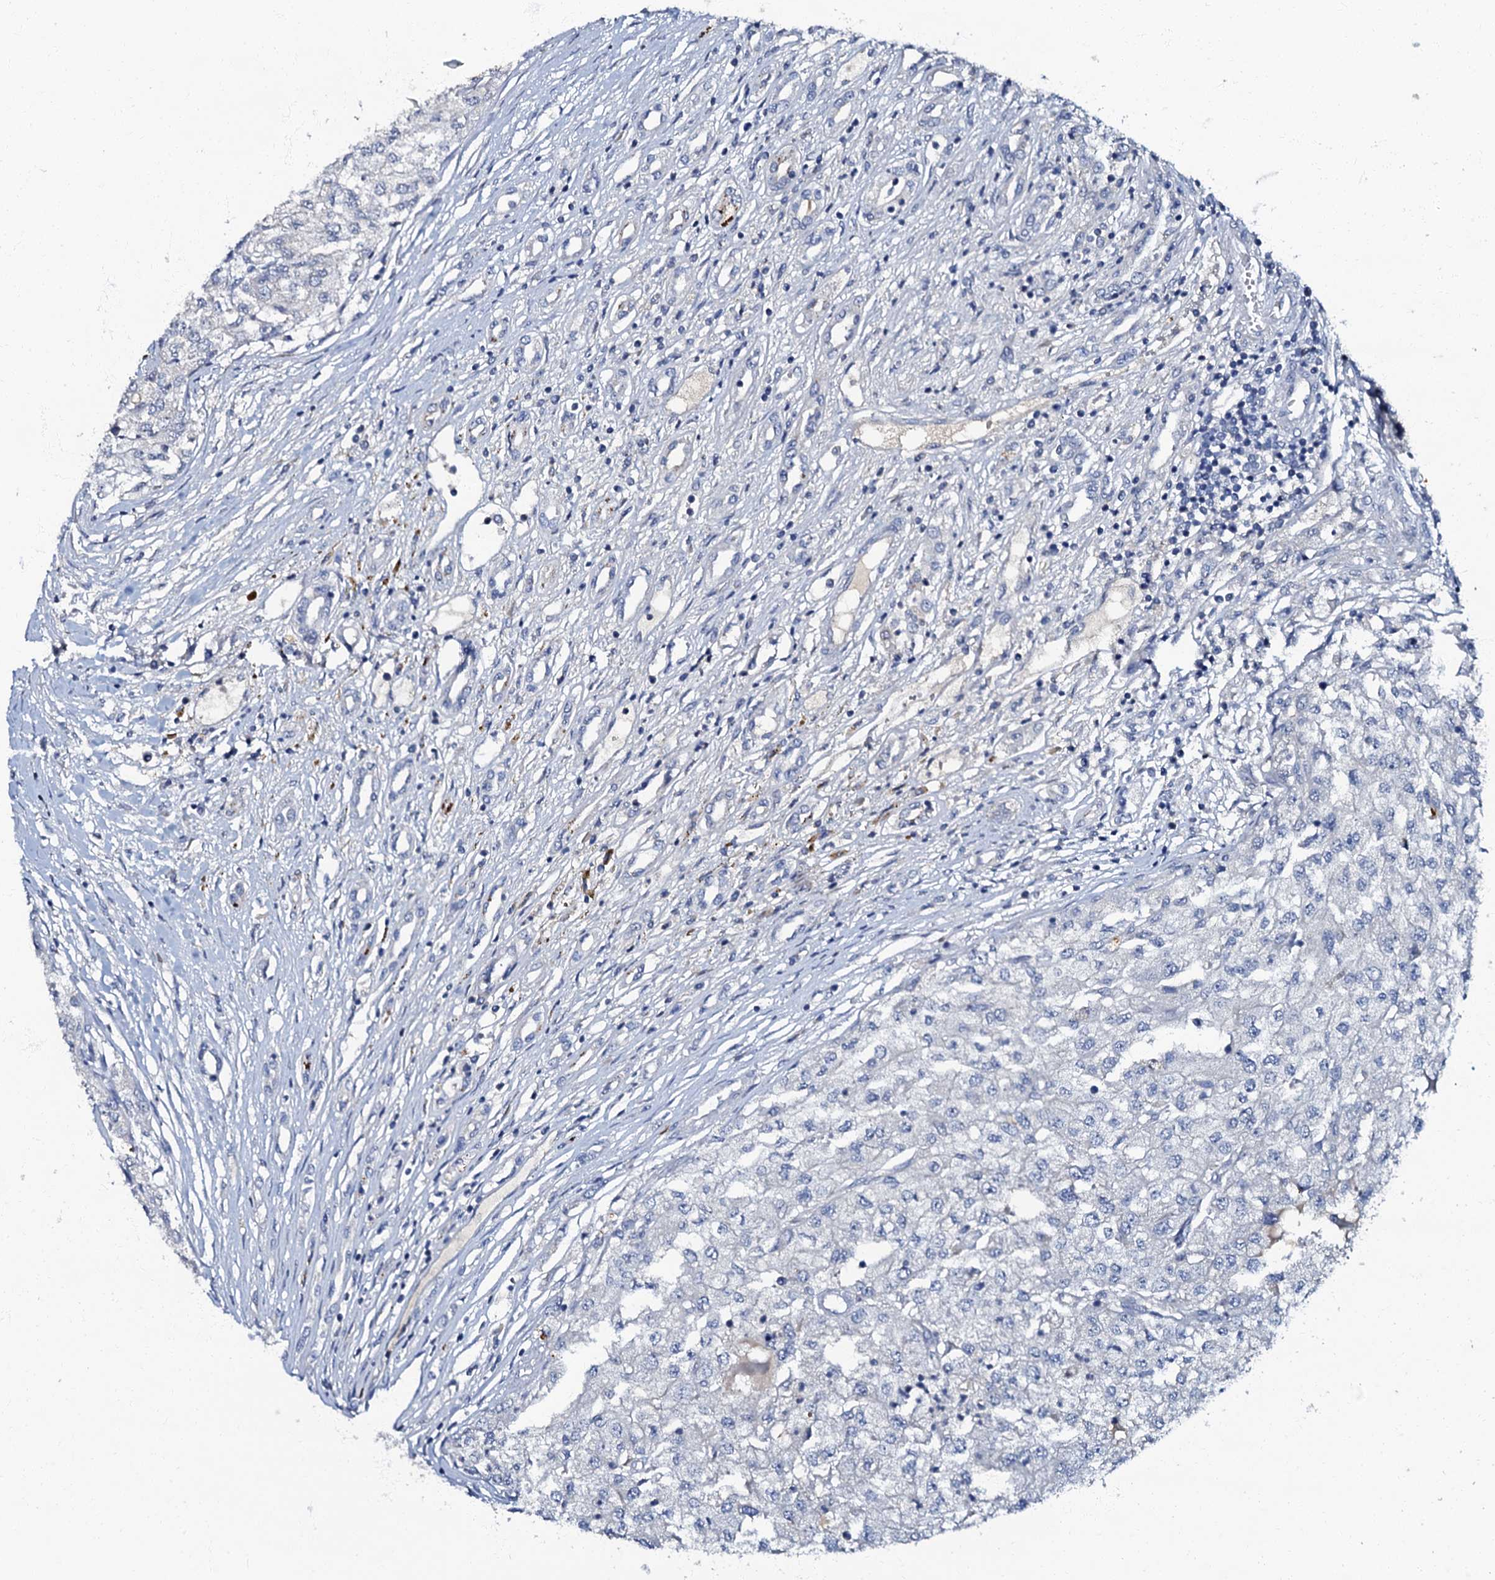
{"staining": {"intensity": "negative", "quantity": "none", "location": "none"}, "tissue": "renal cancer", "cell_type": "Tumor cells", "image_type": "cancer", "snomed": [{"axis": "morphology", "description": "Adenocarcinoma, NOS"}, {"axis": "topography", "description": "Kidney"}], "caption": "The micrograph demonstrates no staining of tumor cells in renal cancer (adenocarcinoma). (DAB immunohistochemistry (IHC), high magnification).", "gene": "OLAH", "patient": {"sex": "female", "age": 54}}